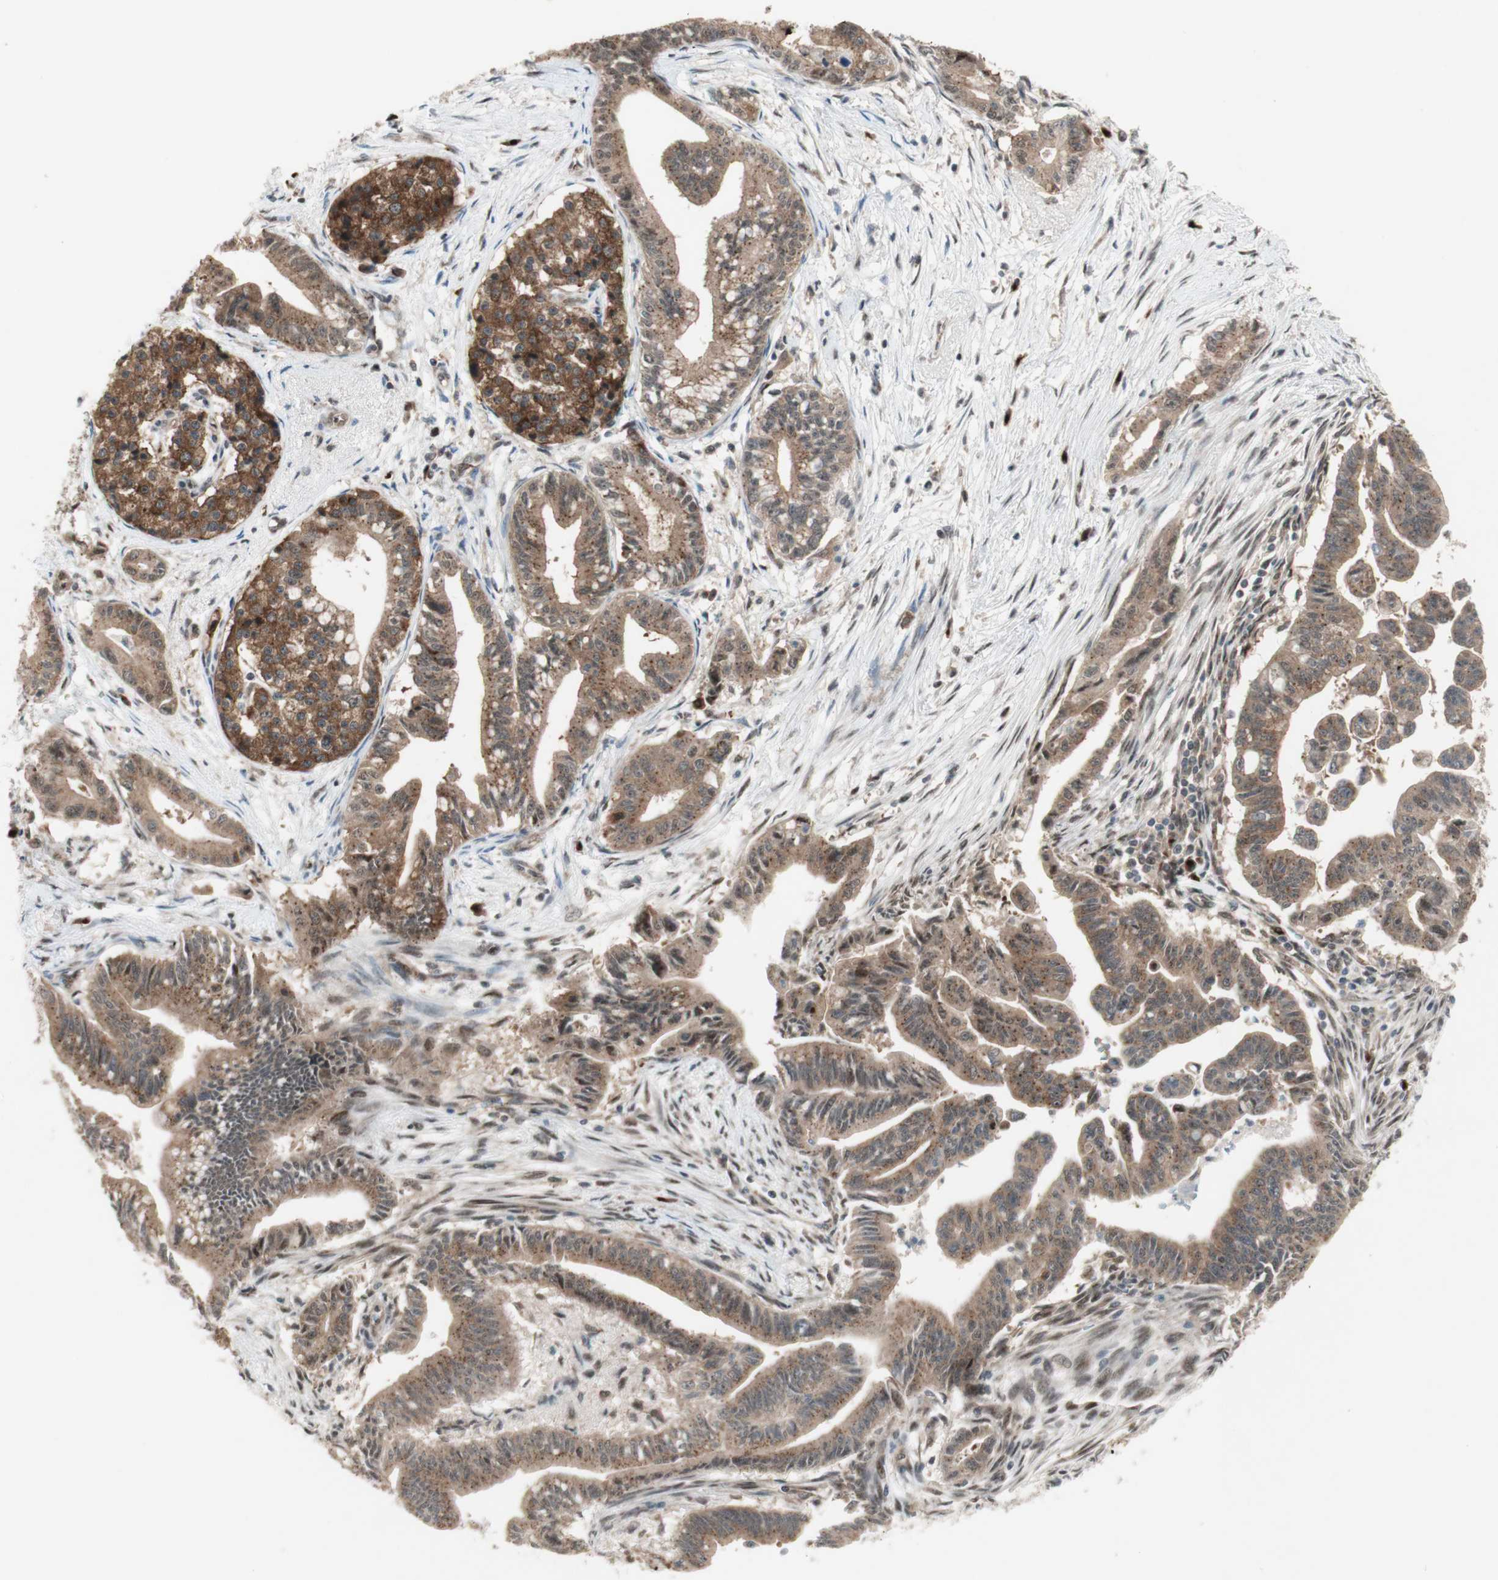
{"staining": {"intensity": "moderate", "quantity": ">75%", "location": "none"}, "tissue": "pancreatic cancer", "cell_type": "Tumor cells", "image_type": "cancer", "snomed": [{"axis": "morphology", "description": "Adenocarcinoma, NOS"}, {"axis": "topography", "description": "Pancreas"}], "caption": "Brown immunohistochemical staining in human pancreatic adenocarcinoma displays moderate None expression in approximately >75% of tumor cells.", "gene": "CYLD", "patient": {"sex": "male", "age": 70}}